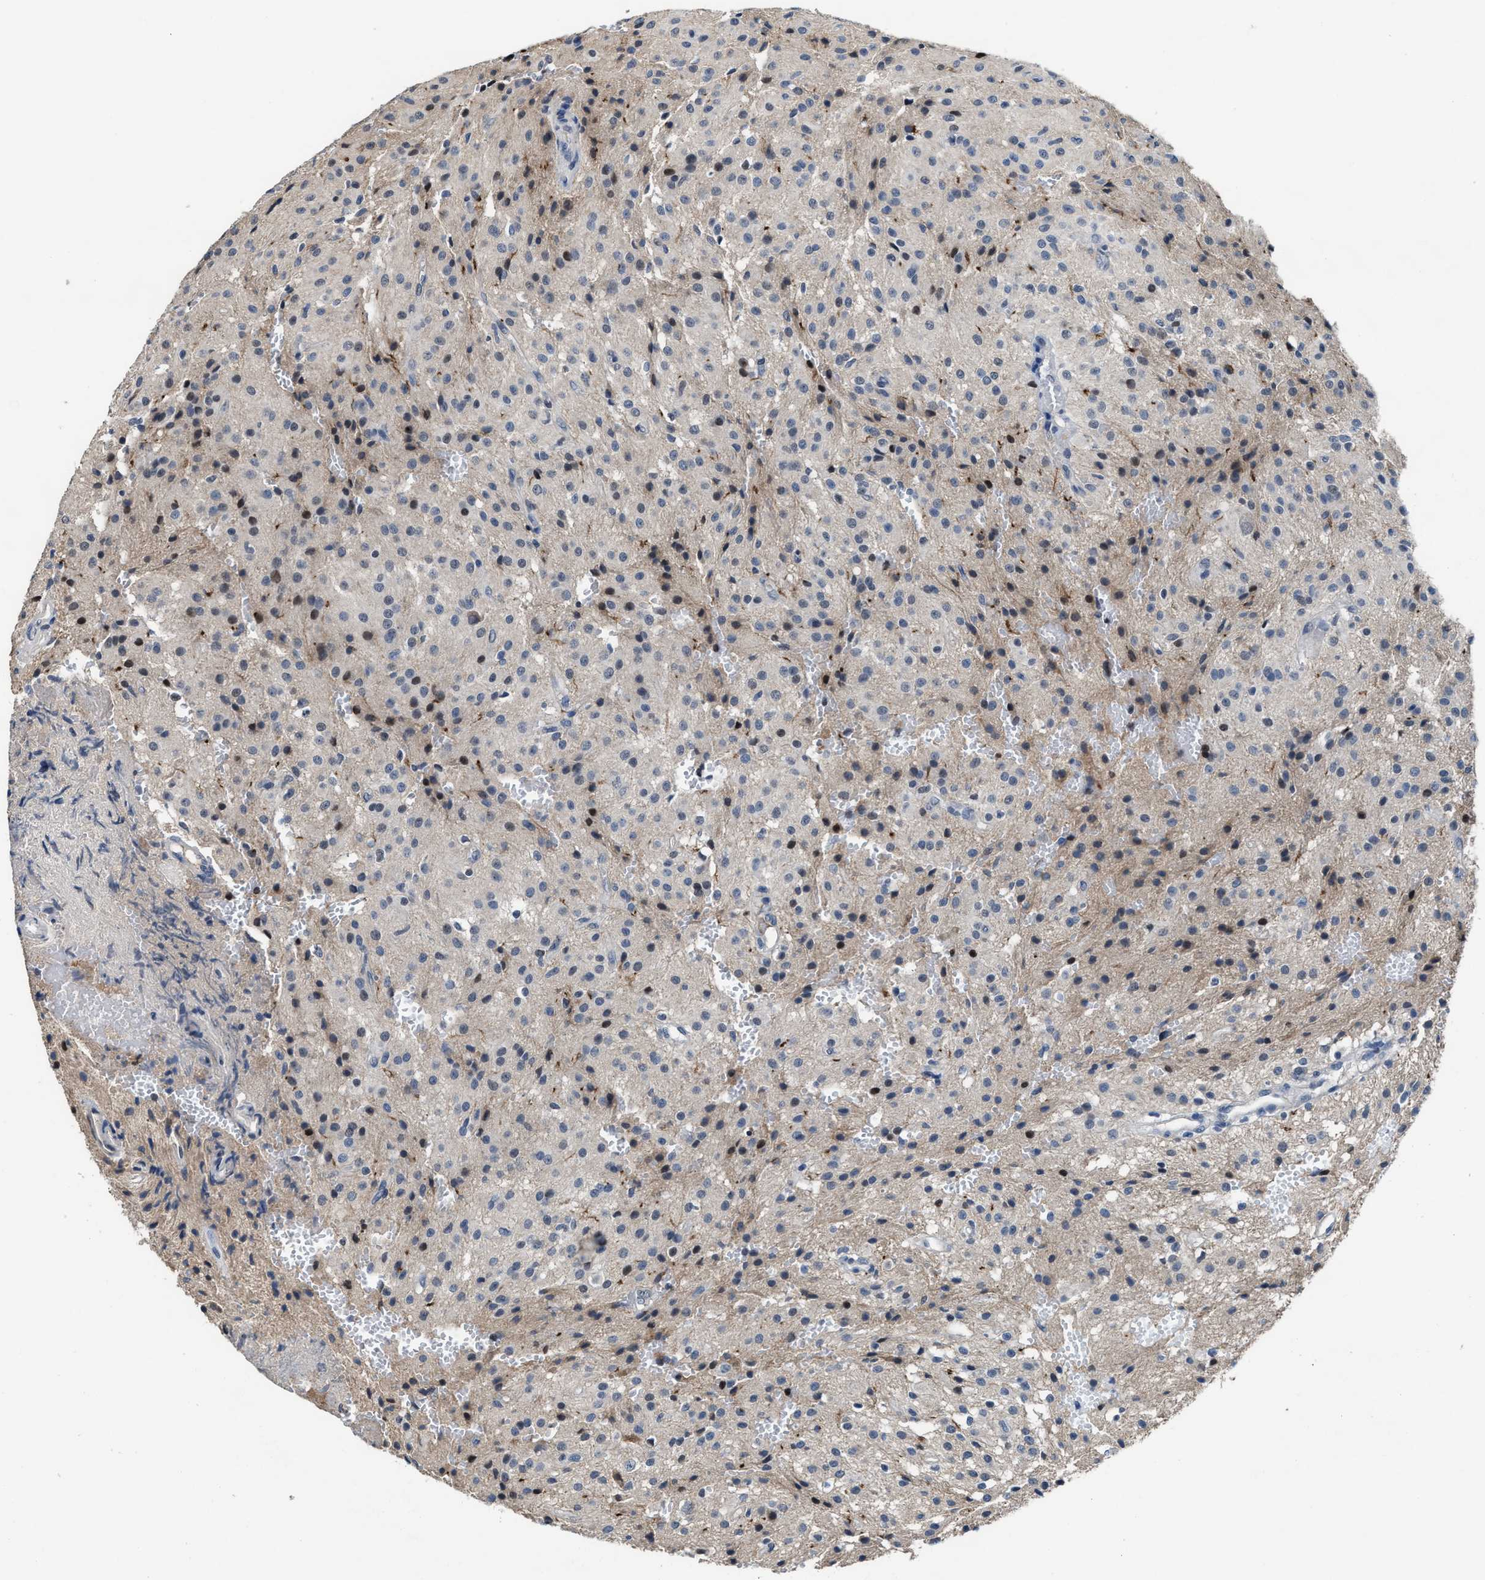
{"staining": {"intensity": "strong", "quantity": "<25%", "location": "nuclear"}, "tissue": "glioma", "cell_type": "Tumor cells", "image_type": "cancer", "snomed": [{"axis": "morphology", "description": "Glioma, malignant, High grade"}, {"axis": "topography", "description": "Brain"}], "caption": "Immunohistochemistry staining of glioma, which displays medium levels of strong nuclear staining in about <25% of tumor cells indicating strong nuclear protein positivity. The staining was performed using DAB (brown) for protein detection and nuclei were counterstained in hematoxylin (blue).", "gene": "ZNF20", "patient": {"sex": "female", "age": 59}}